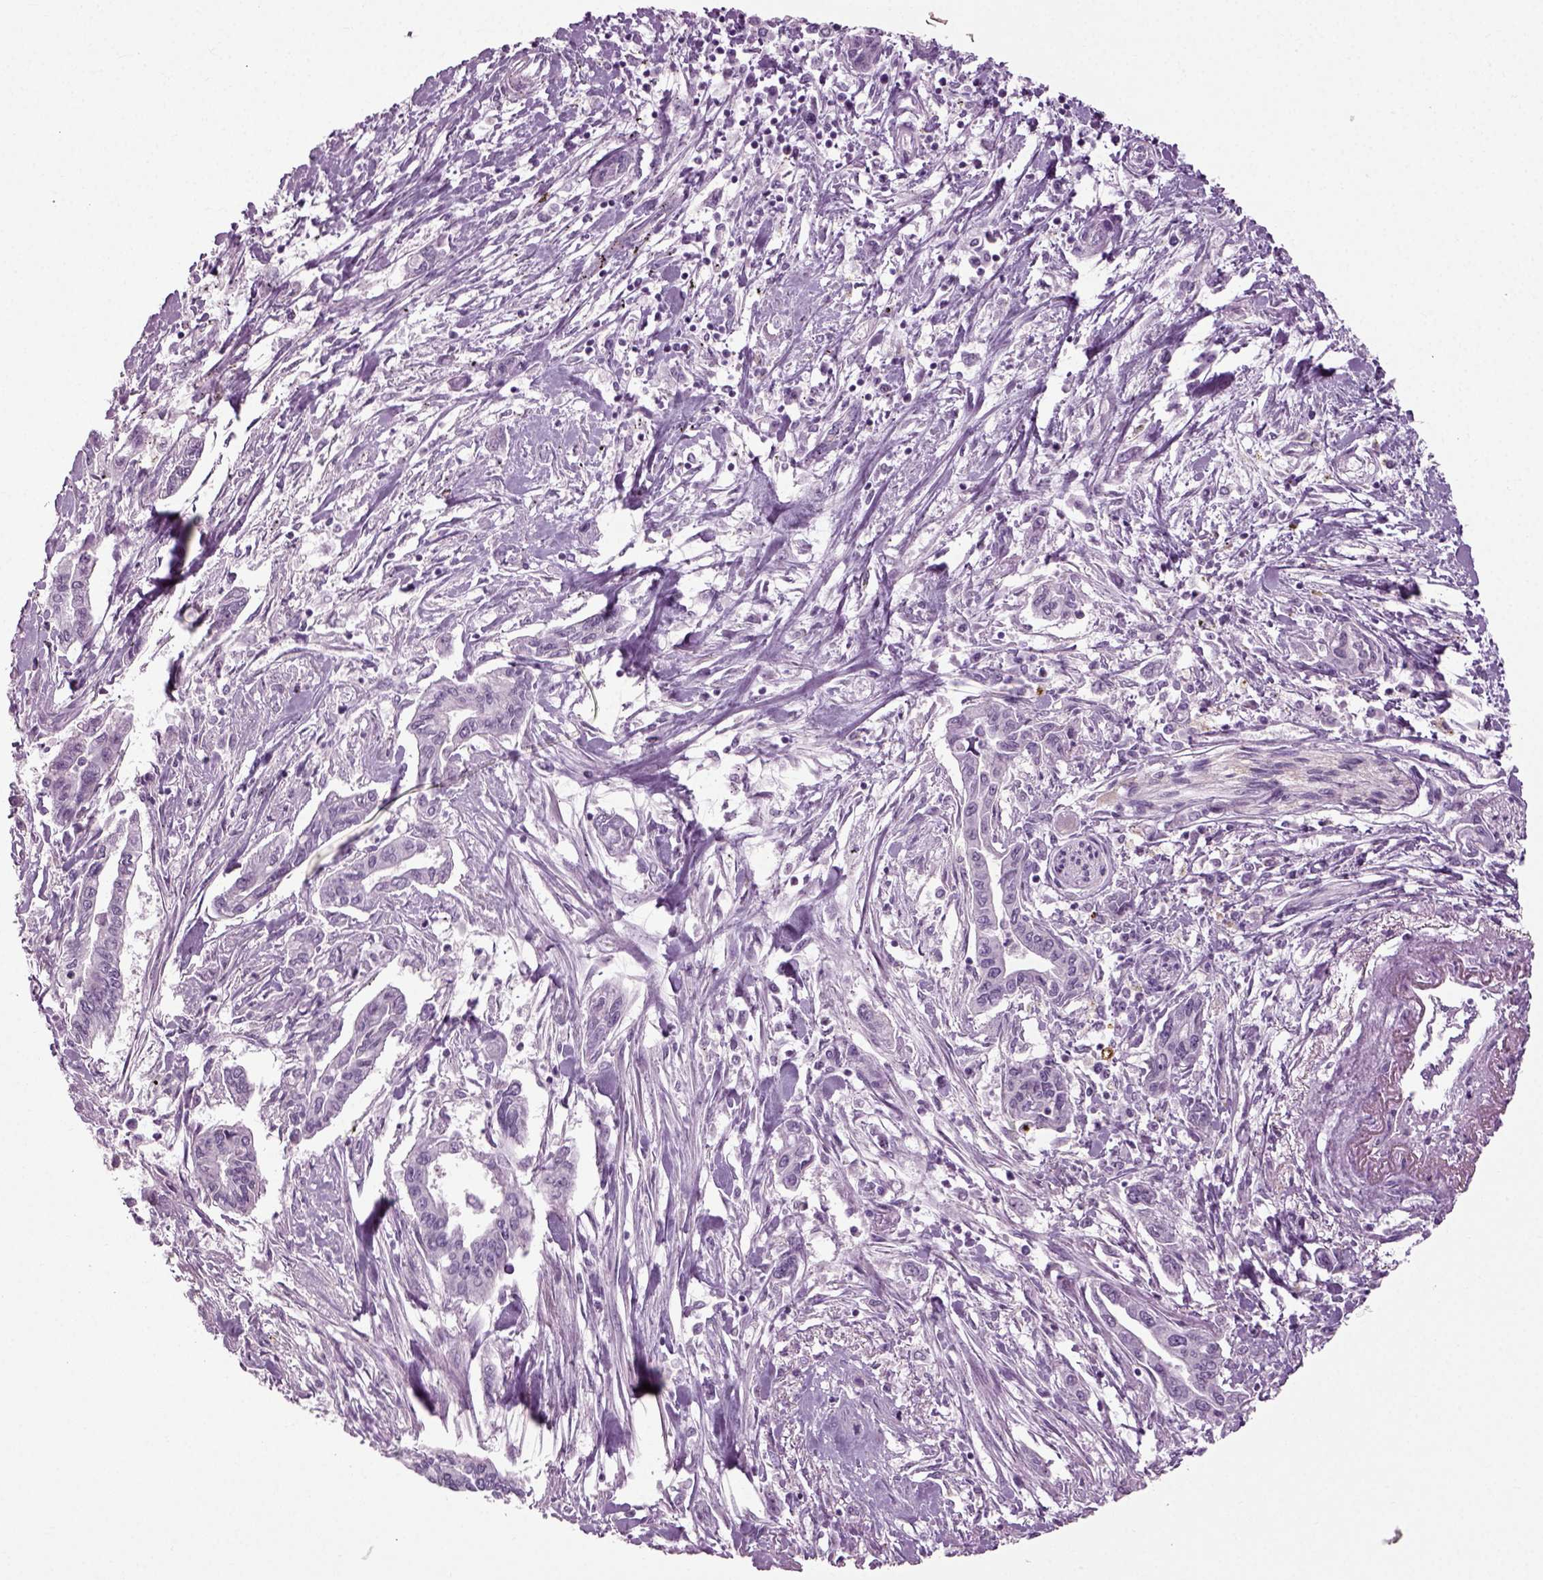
{"staining": {"intensity": "negative", "quantity": "none", "location": "none"}, "tissue": "pancreatic cancer", "cell_type": "Tumor cells", "image_type": "cancer", "snomed": [{"axis": "morphology", "description": "Adenocarcinoma, NOS"}, {"axis": "topography", "description": "Pancreas"}], "caption": "This is an IHC photomicrograph of pancreatic cancer (adenocarcinoma). There is no positivity in tumor cells.", "gene": "ZC2HC1C", "patient": {"sex": "male", "age": 60}}